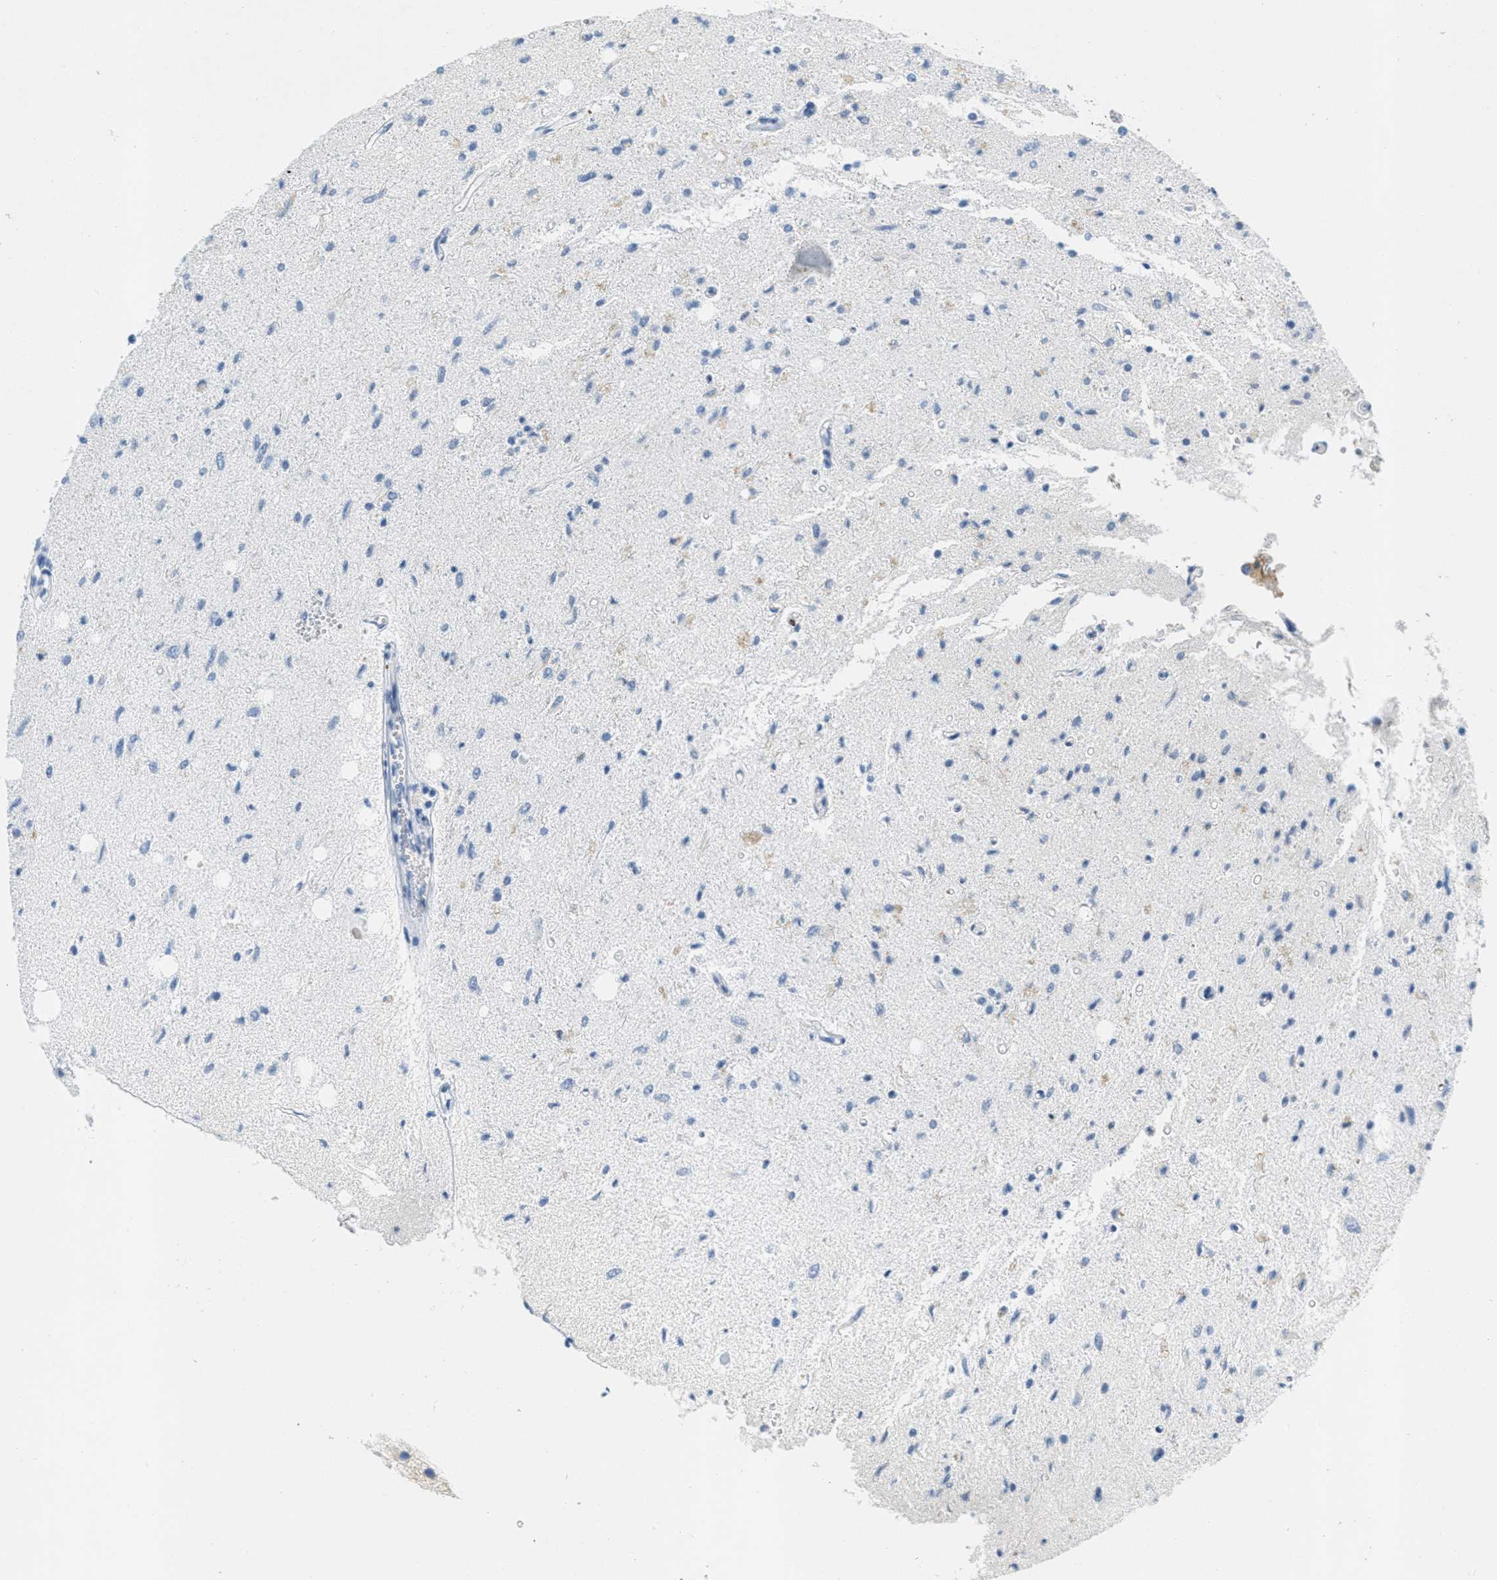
{"staining": {"intensity": "negative", "quantity": "none", "location": "none"}, "tissue": "glioma", "cell_type": "Tumor cells", "image_type": "cancer", "snomed": [{"axis": "morphology", "description": "Glioma, malignant, Low grade"}, {"axis": "topography", "description": "Brain"}], "caption": "Photomicrograph shows no significant protein staining in tumor cells of glioma. (Immunohistochemistry, brightfield microscopy, high magnification).", "gene": "ORC6", "patient": {"sex": "male", "age": 77}}